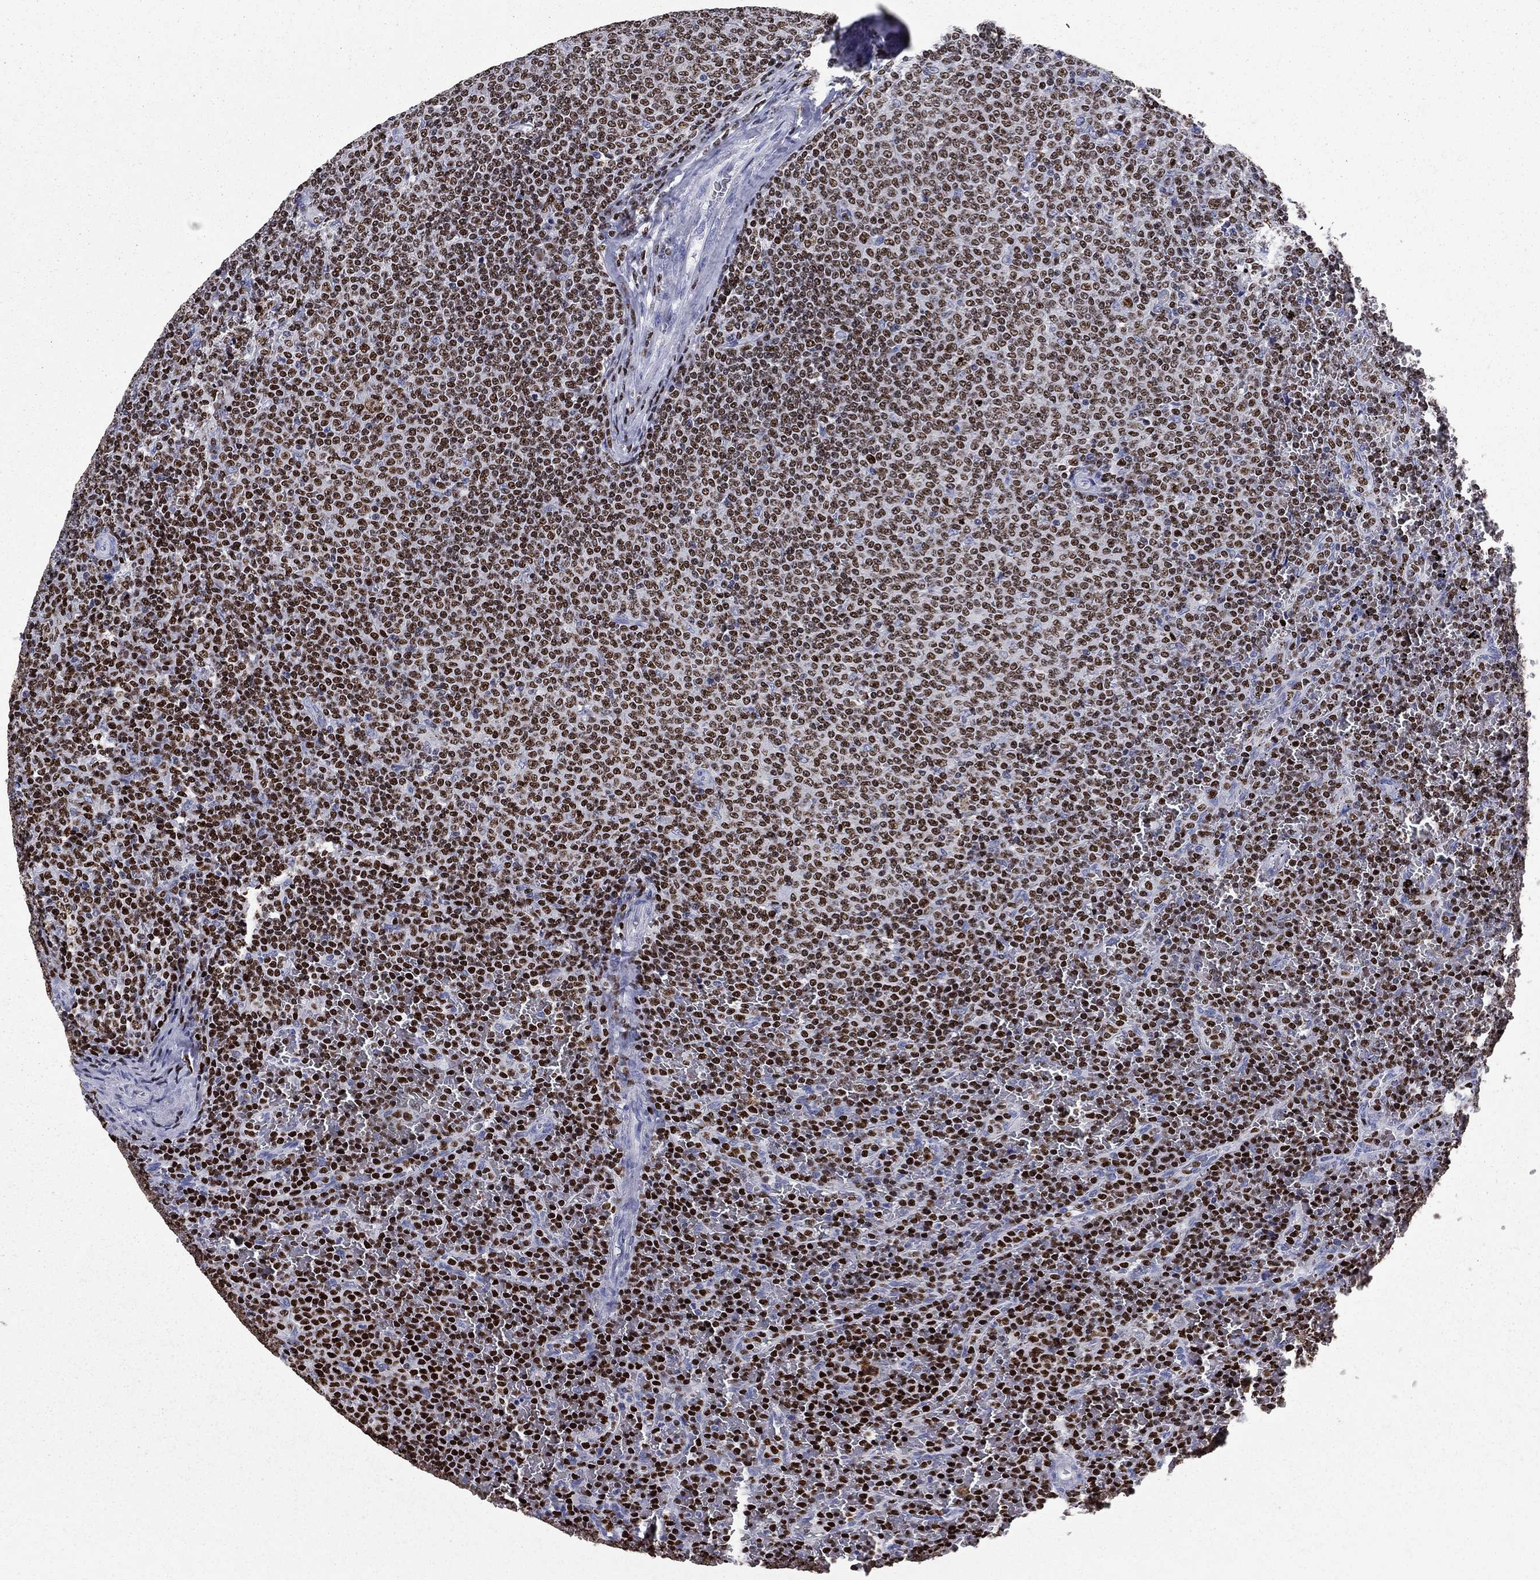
{"staining": {"intensity": "strong", "quantity": ">75%", "location": "nuclear"}, "tissue": "lymphoma", "cell_type": "Tumor cells", "image_type": "cancer", "snomed": [{"axis": "morphology", "description": "Malignant lymphoma, non-Hodgkin's type, Low grade"}, {"axis": "topography", "description": "Spleen"}], "caption": "Immunohistochemistry staining of lymphoma, which reveals high levels of strong nuclear expression in about >75% of tumor cells indicating strong nuclear protein positivity. The staining was performed using DAB (brown) for protein detection and nuclei were counterstained in hematoxylin (blue).", "gene": "IKZF3", "patient": {"sex": "female", "age": 77}}